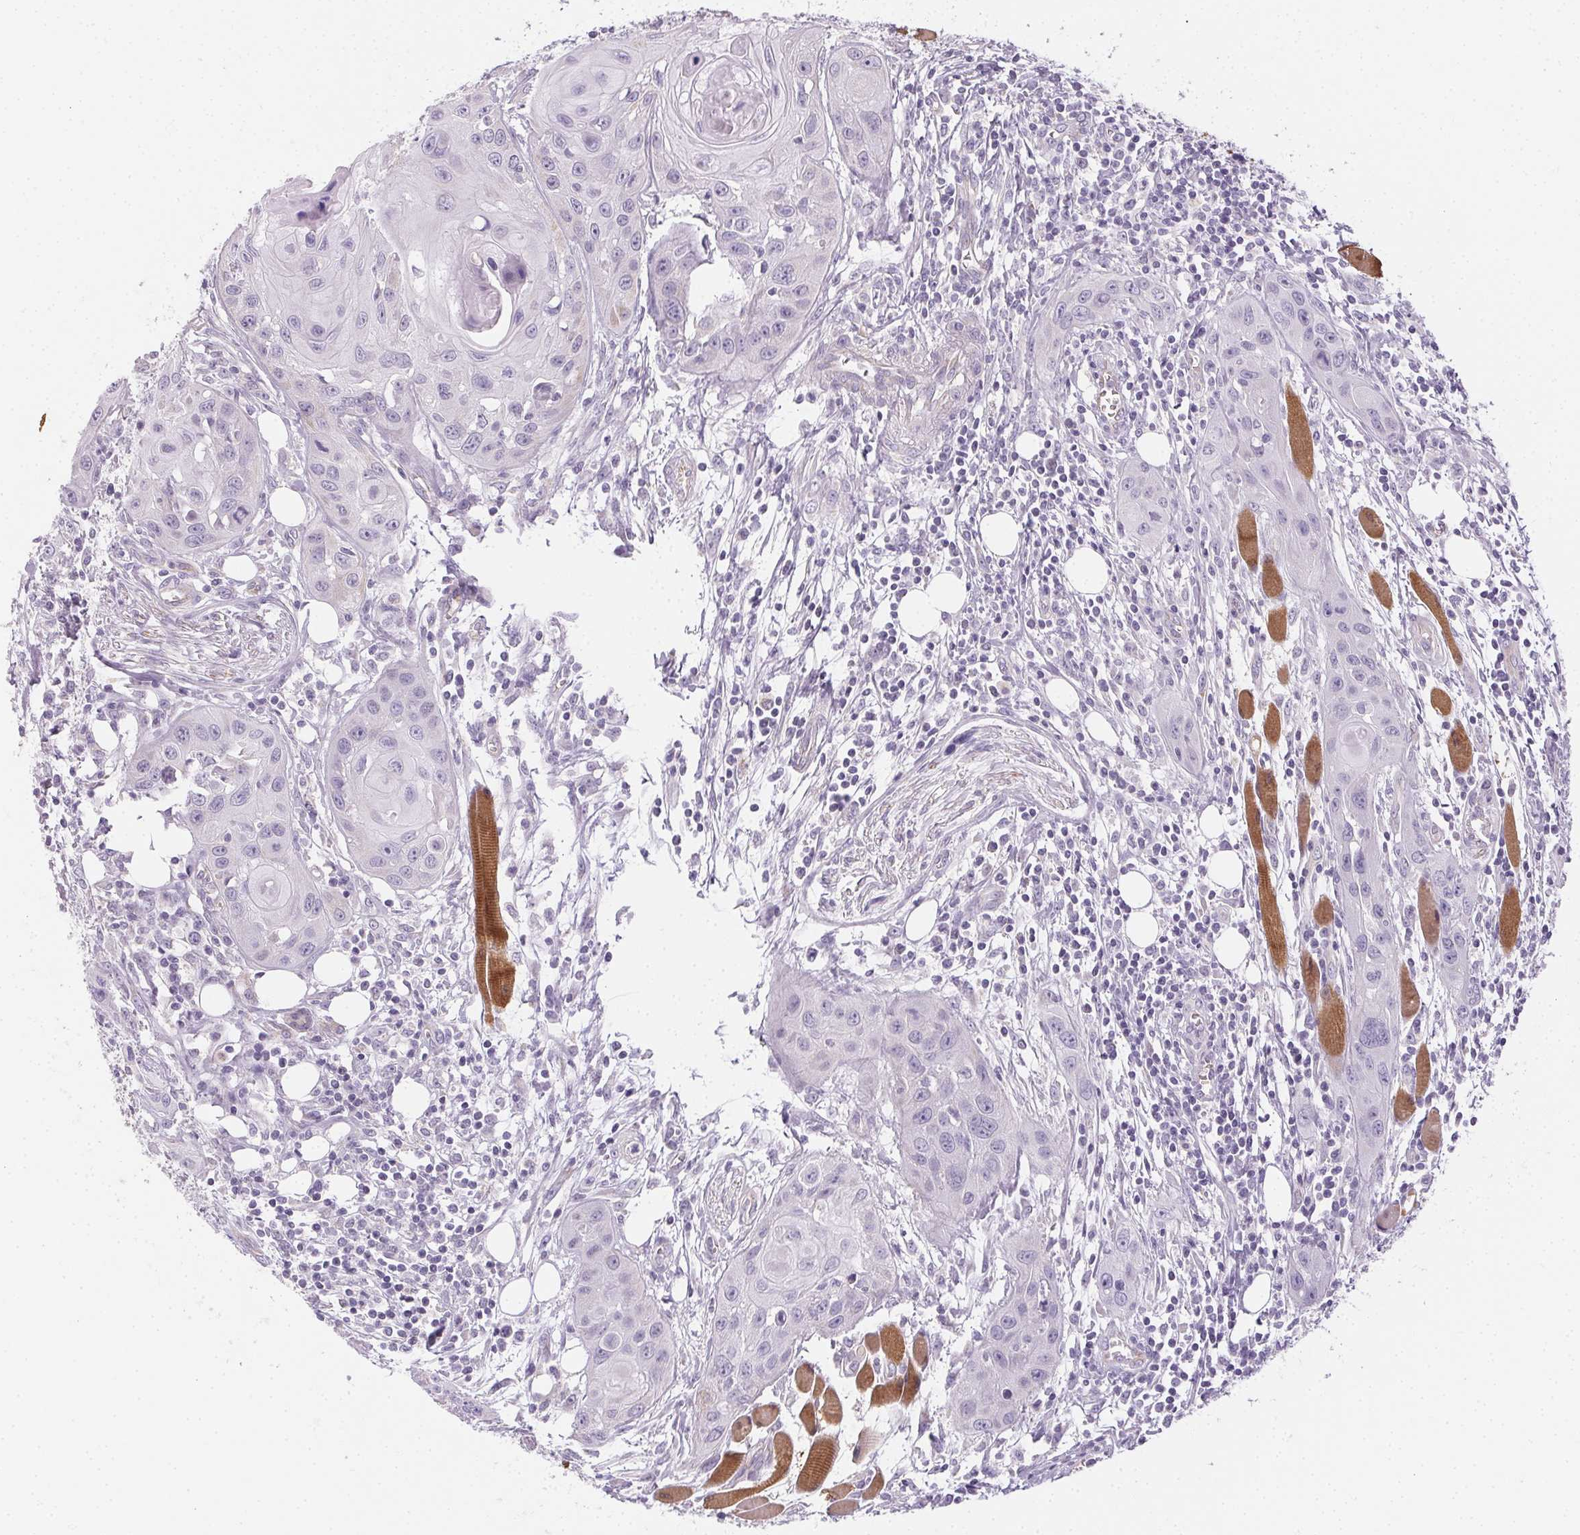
{"staining": {"intensity": "negative", "quantity": "none", "location": "none"}, "tissue": "head and neck cancer", "cell_type": "Tumor cells", "image_type": "cancer", "snomed": [{"axis": "morphology", "description": "Squamous cell carcinoma, NOS"}, {"axis": "topography", "description": "Oral tissue"}, {"axis": "topography", "description": "Head-Neck"}], "caption": "IHC photomicrograph of neoplastic tissue: head and neck cancer (squamous cell carcinoma) stained with DAB (3,3'-diaminobenzidine) displays no significant protein staining in tumor cells.", "gene": "SMYD1", "patient": {"sex": "male", "age": 58}}